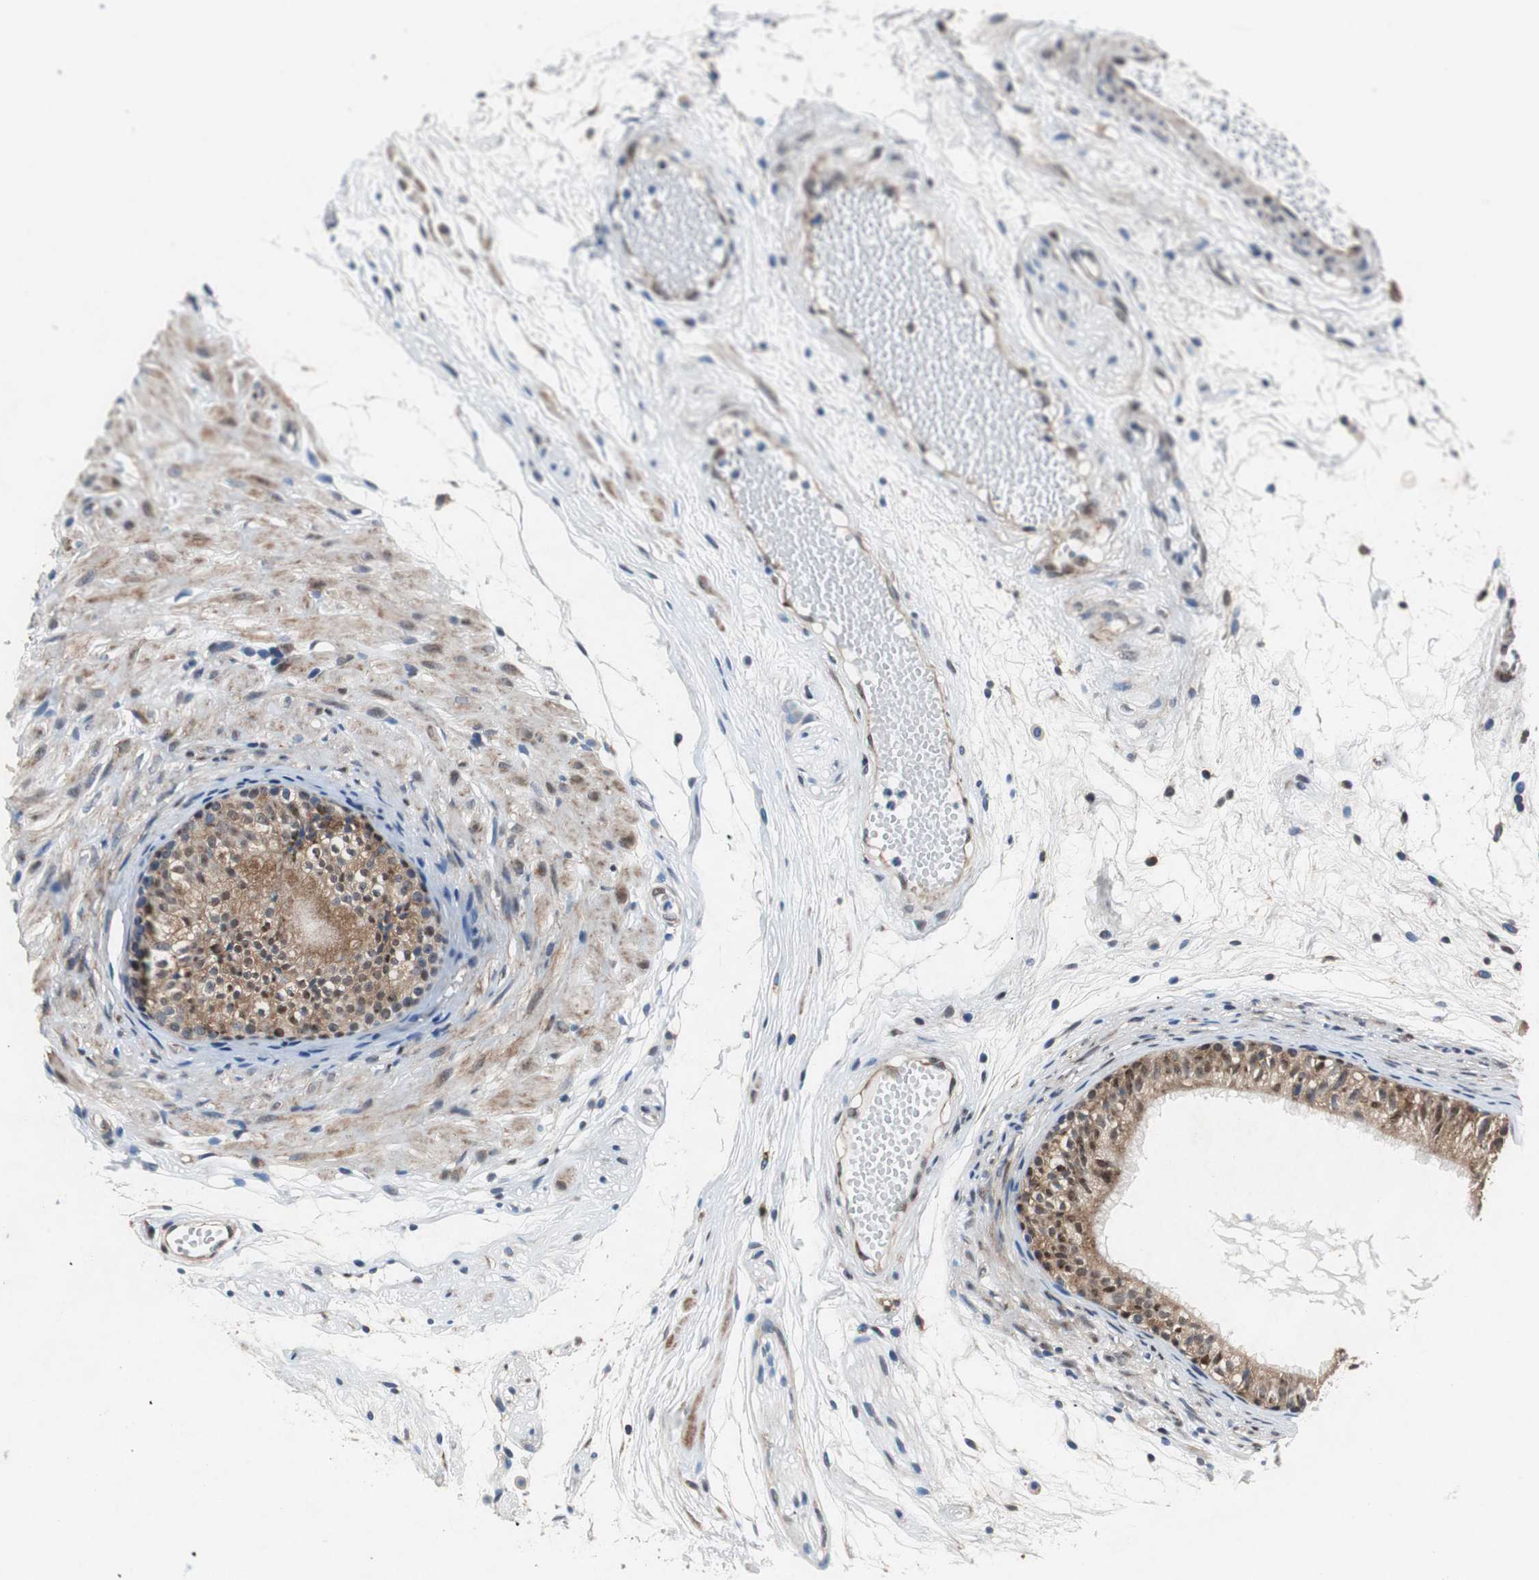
{"staining": {"intensity": "moderate", "quantity": ">75%", "location": "cytoplasmic/membranous,nuclear"}, "tissue": "epididymis", "cell_type": "Glandular cells", "image_type": "normal", "snomed": [{"axis": "morphology", "description": "Normal tissue, NOS"}, {"axis": "morphology", "description": "Atrophy, NOS"}, {"axis": "topography", "description": "Testis"}, {"axis": "topography", "description": "Epididymis"}], "caption": "The immunohistochemical stain shows moderate cytoplasmic/membranous,nuclear staining in glandular cells of unremarkable epididymis.", "gene": "RPL35", "patient": {"sex": "male", "age": 18}}